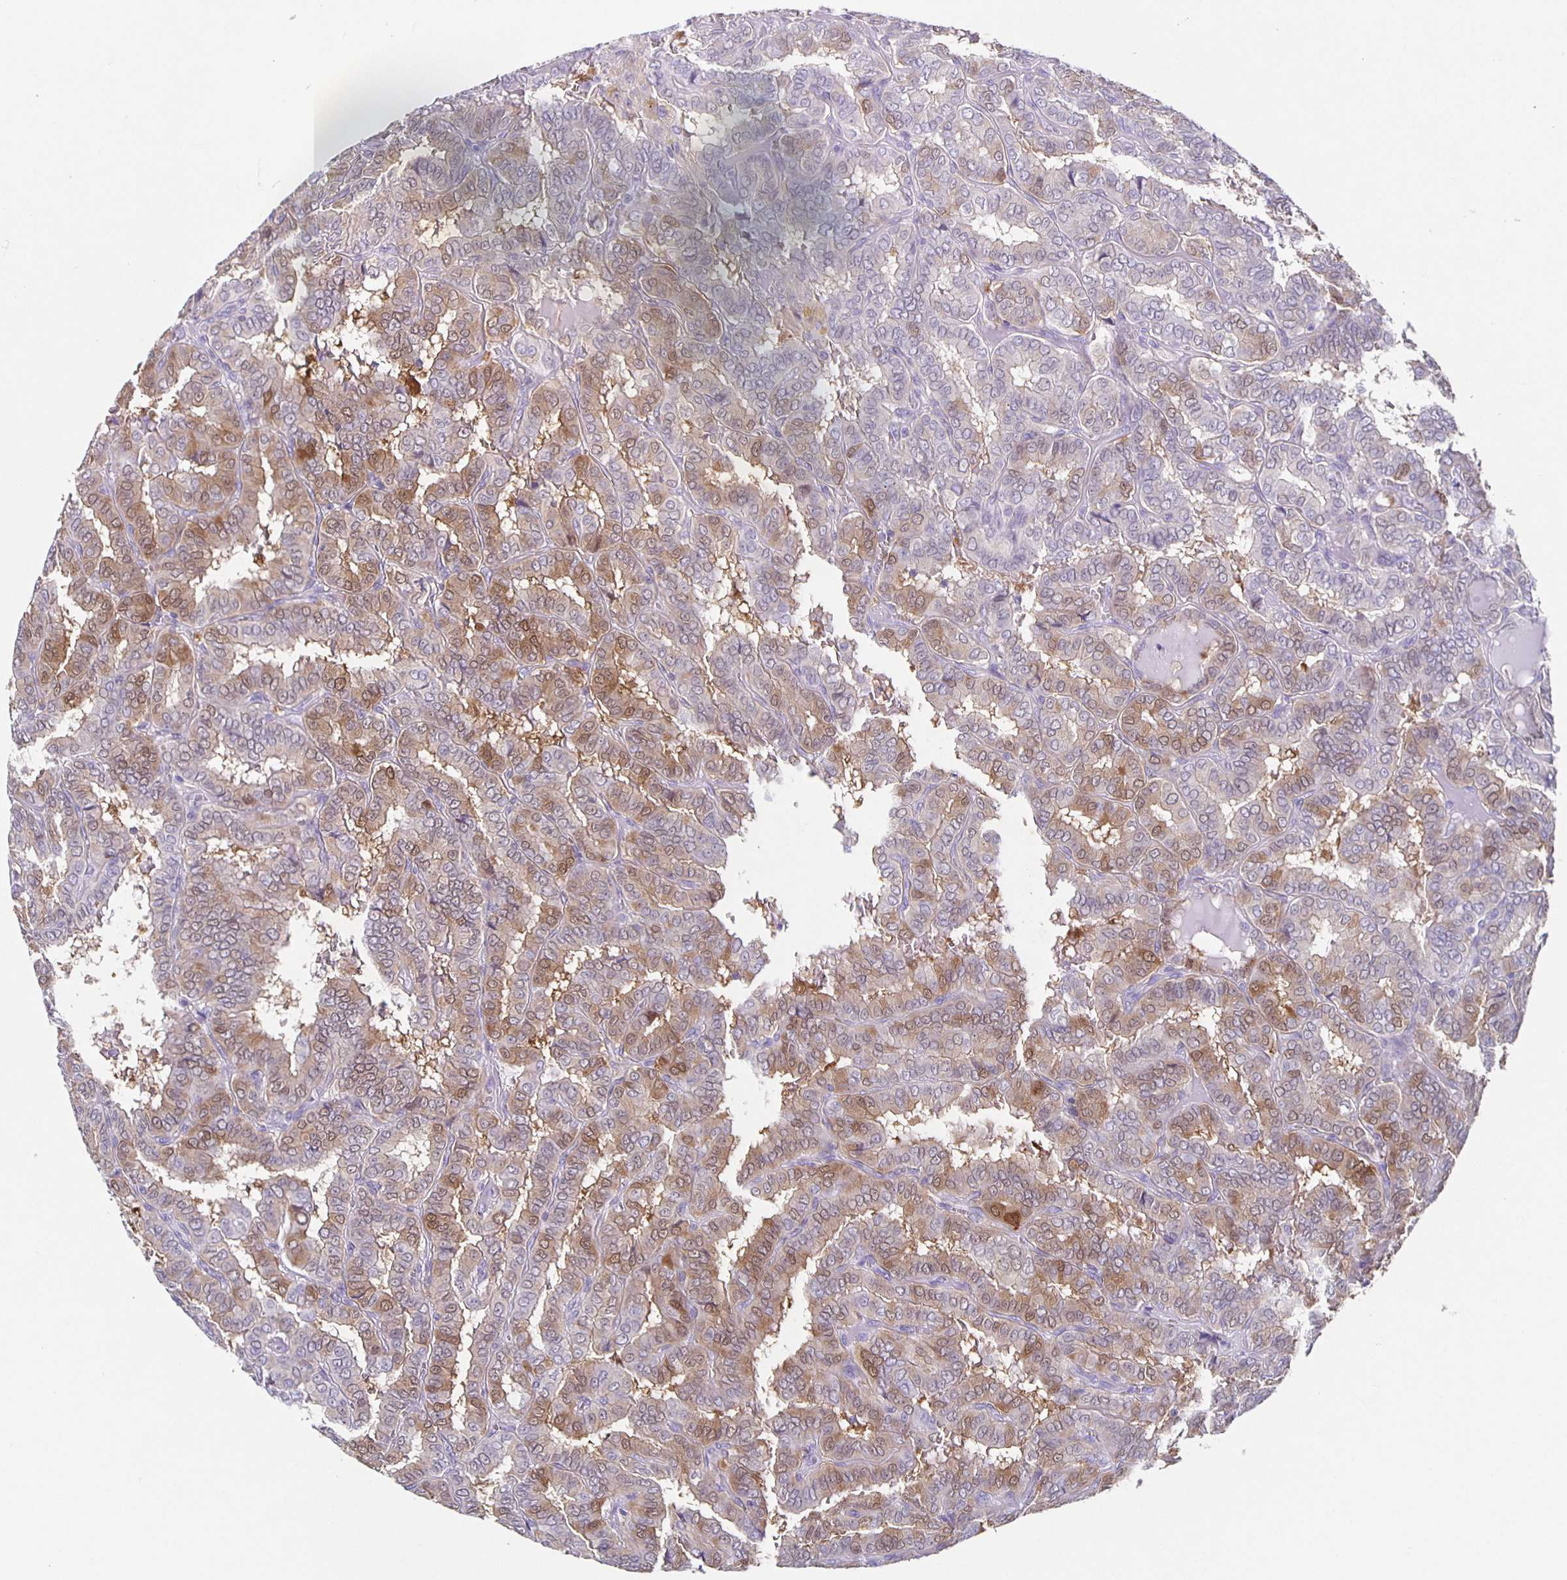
{"staining": {"intensity": "moderate", "quantity": "25%-75%", "location": "cytoplasmic/membranous,nuclear"}, "tissue": "thyroid cancer", "cell_type": "Tumor cells", "image_type": "cancer", "snomed": [{"axis": "morphology", "description": "Papillary adenocarcinoma, NOS"}, {"axis": "topography", "description": "Thyroid gland"}], "caption": "IHC histopathology image of human papillary adenocarcinoma (thyroid) stained for a protein (brown), which reveals medium levels of moderate cytoplasmic/membranous and nuclear expression in about 25%-75% of tumor cells.", "gene": "CARNS1", "patient": {"sex": "female", "age": 46}}